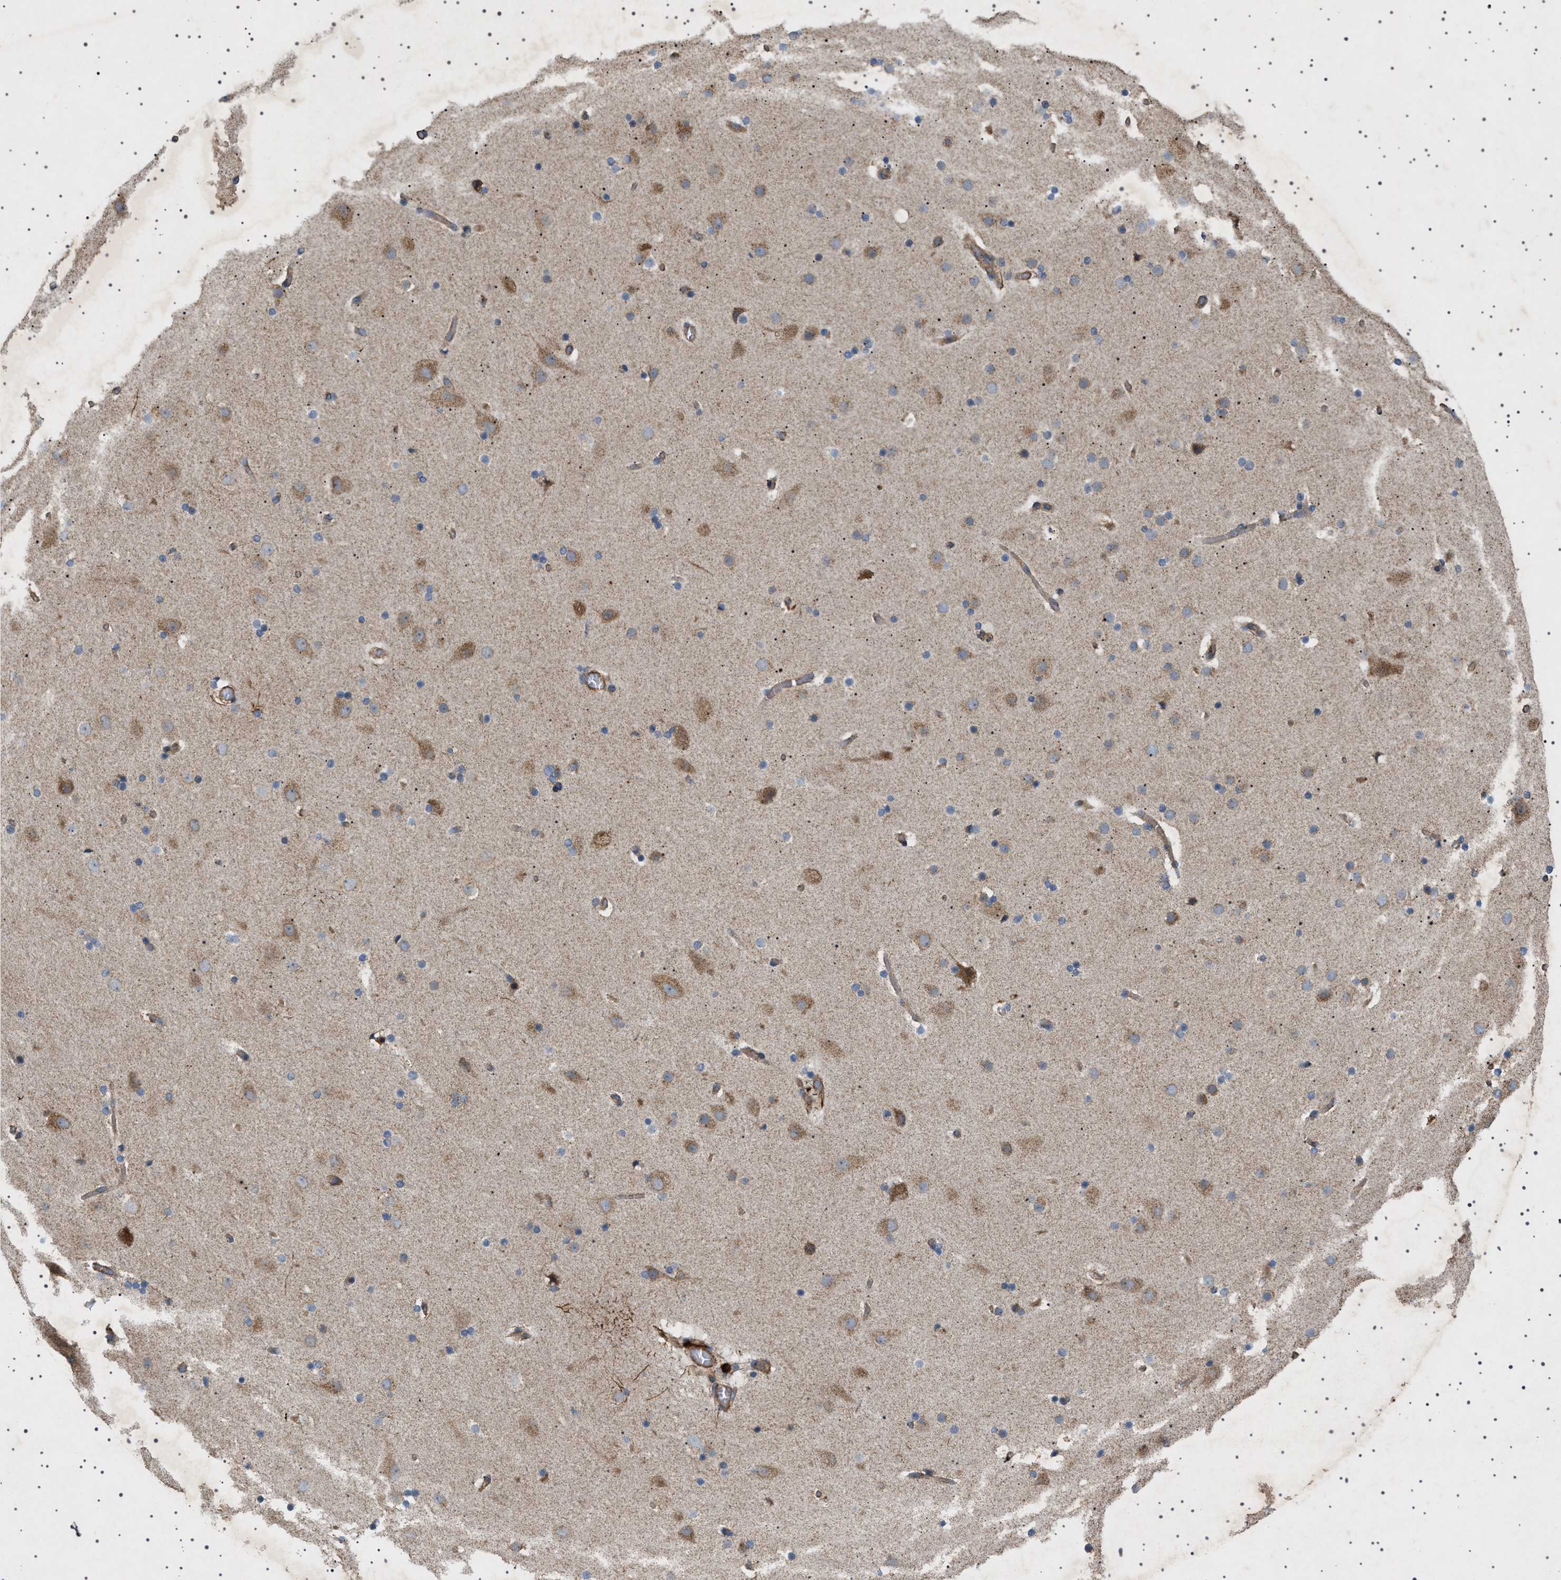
{"staining": {"intensity": "moderate", "quantity": ">75%", "location": "cytoplasmic/membranous"}, "tissue": "cerebral cortex", "cell_type": "Endothelial cells", "image_type": "normal", "snomed": [{"axis": "morphology", "description": "Normal tissue, NOS"}, {"axis": "topography", "description": "Cerebral cortex"}], "caption": "Protein expression analysis of normal cerebral cortex displays moderate cytoplasmic/membranous positivity in about >75% of endothelial cells.", "gene": "CCDC186", "patient": {"sex": "male", "age": 57}}